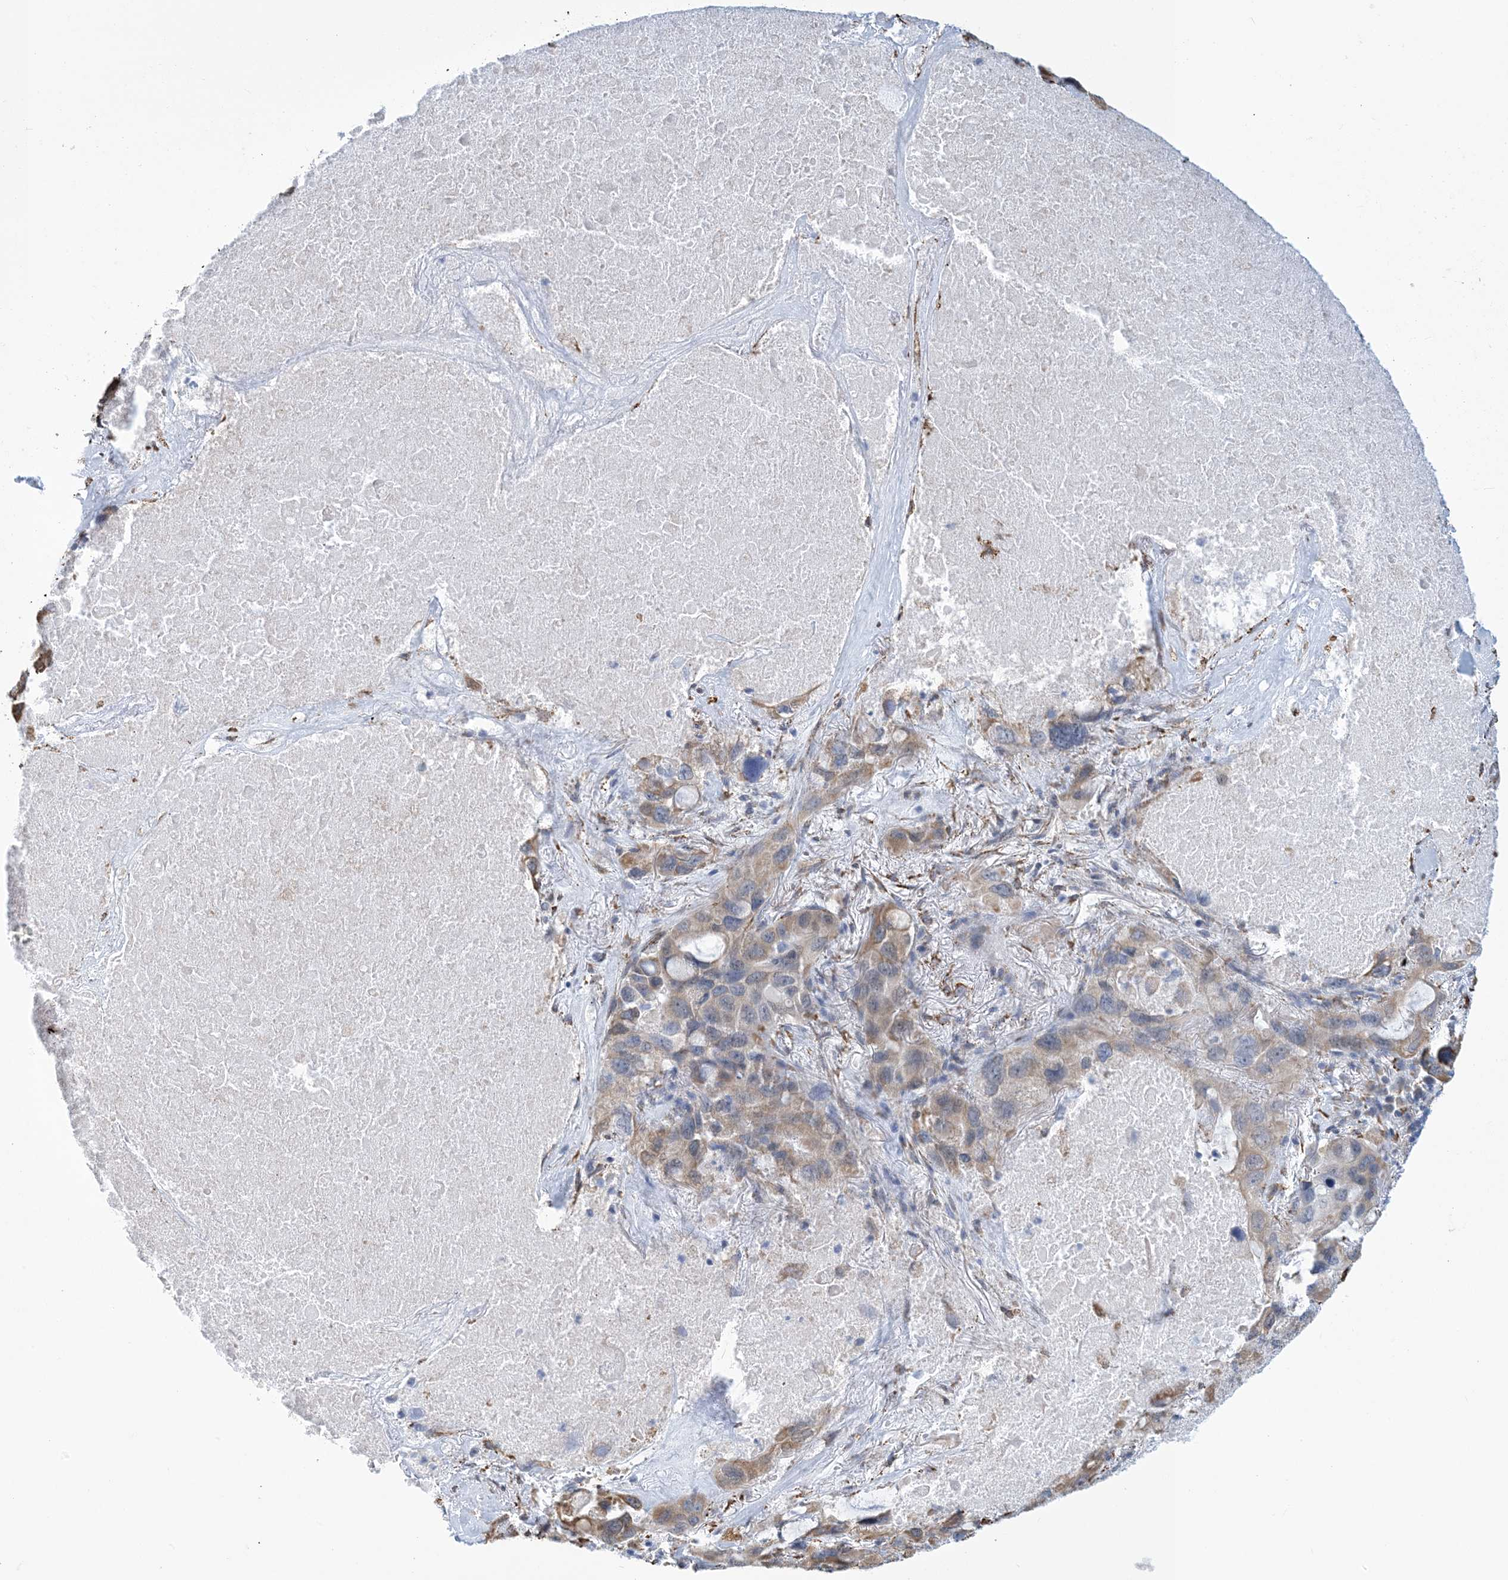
{"staining": {"intensity": "weak", "quantity": ">75%", "location": "cytoplasmic/membranous"}, "tissue": "lung cancer", "cell_type": "Tumor cells", "image_type": "cancer", "snomed": [{"axis": "morphology", "description": "Squamous cell carcinoma, NOS"}, {"axis": "topography", "description": "Lung"}], "caption": "Protein staining of squamous cell carcinoma (lung) tissue displays weak cytoplasmic/membranous positivity in about >75% of tumor cells.", "gene": "CCDC14", "patient": {"sex": "female", "age": 73}}